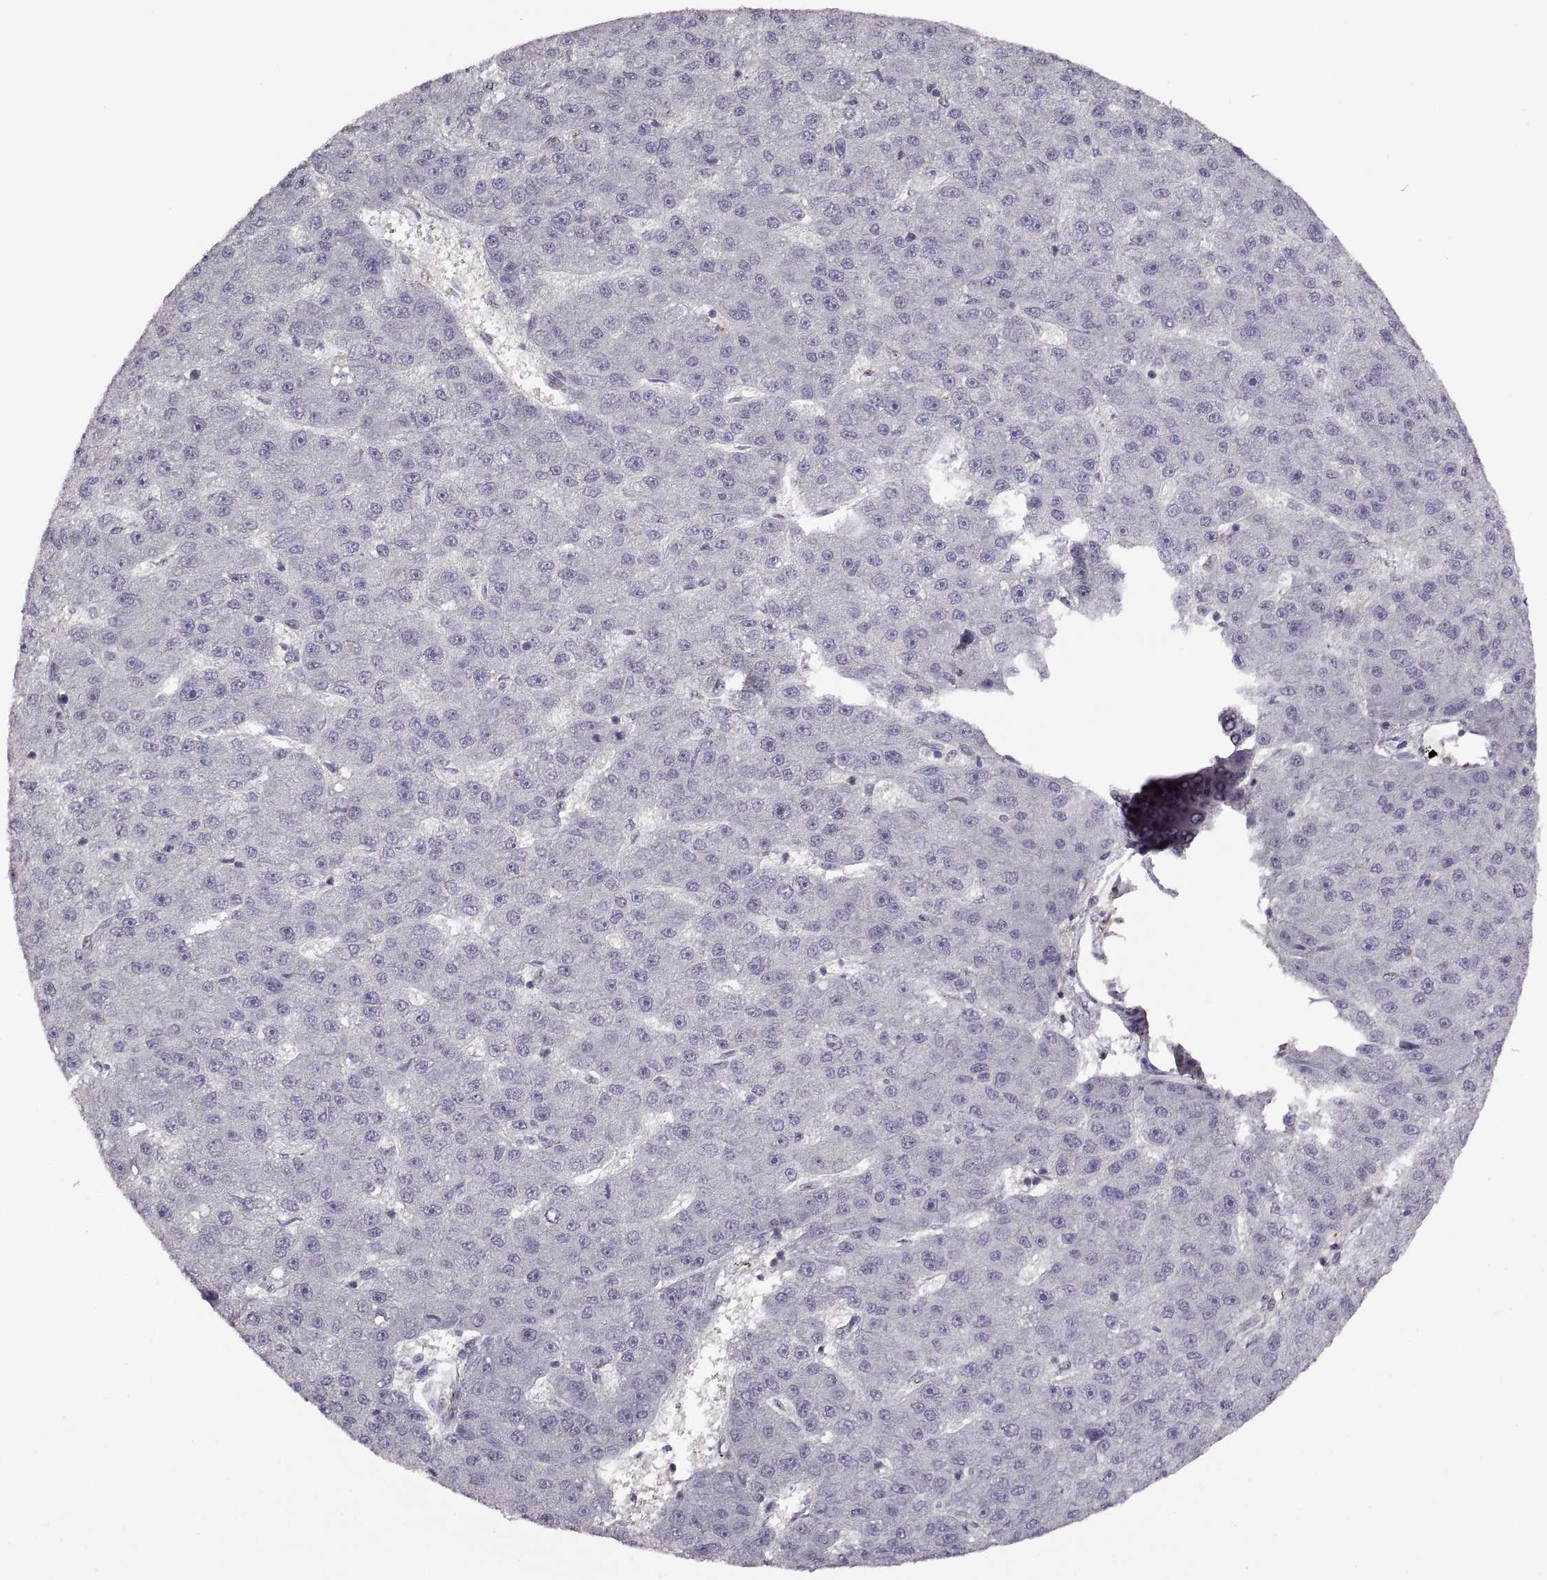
{"staining": {"intensity": "negative", "quantity": "none", "location": "none"}, "tissue": "liver cancer", "cell_type": "Tumor cells", "image_type": "cancer", "snomed": [{"axis": "morphology", "description": "Carcinoma, Hepatocellular, NOS"}, {"axis": "topography", "description": "Liver"}], "caption": "Micrograph shows no protein expression in tumor cells of liver hepatocellular carcinoma tissue.", "gene": "NMNAT2", "patient": {"sex": "male", "age": 67}}